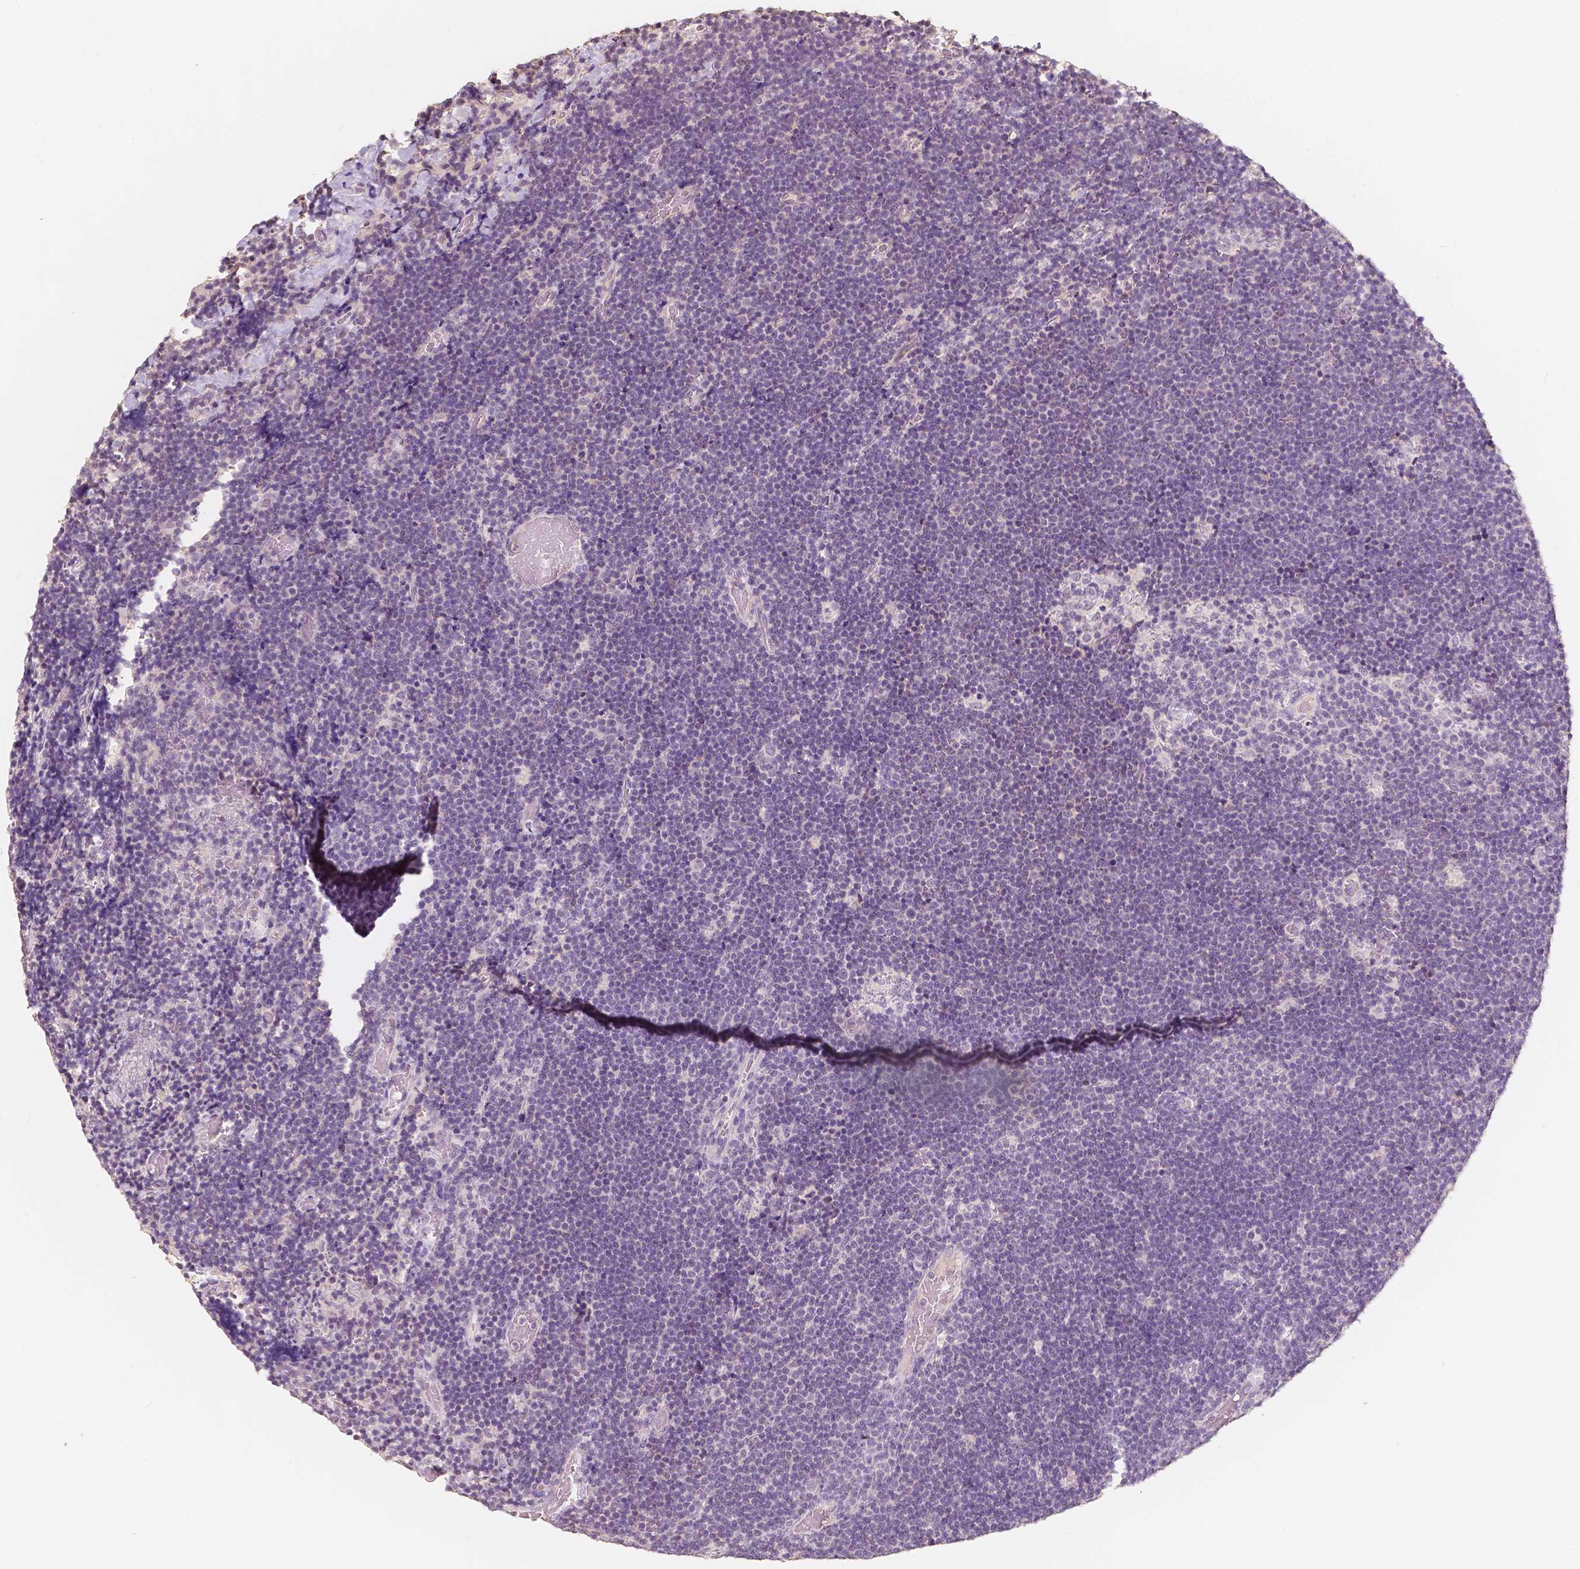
{"staining": {"intensity": "negative", "quantity": "none", "location": "none"}, "tissue": "lymphoma", "cell_type": "Tumor cells", "image_type": "cancer", "snomed": [{"axis": "morphology", "description": "Malignant lymphoma, non-Hodgkin's type, Low grade"}, {"axis": "topography", "description": "Brain"}], "caption": "Immunohistochemistry micrograph of neoplastic tissue: lymphoma stained with DAB demonstrates no significant protein staining in tumor cells. (Brightfield microscopy of DAB immunohistochemistry at high magnification).", "gene": "SOX15", "patient": {"sex": "female", "age": 66}}